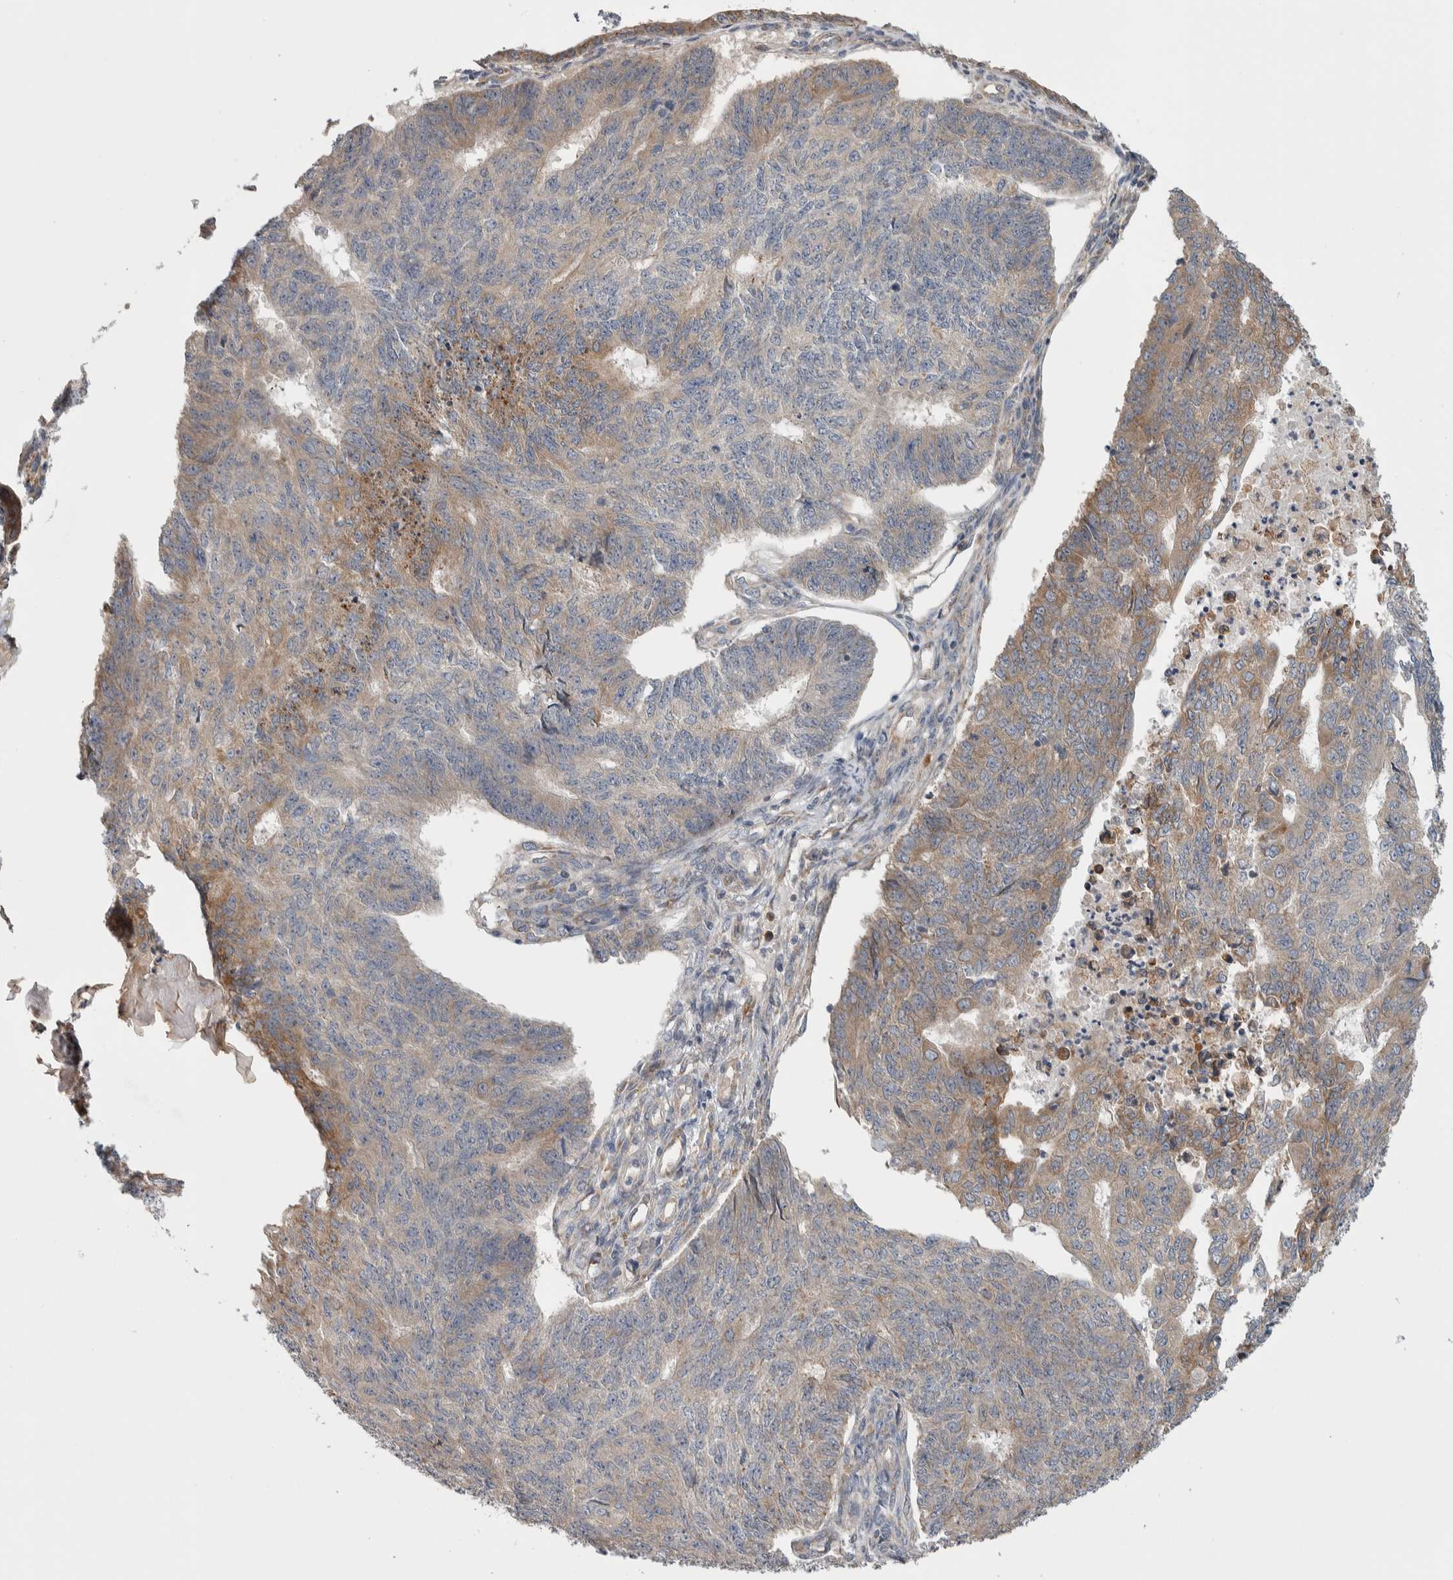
{"staining": {"intensity": "weak", "quantity": "25%-75%", "location": "cytoplasmic/membranous"}, "tissue": "endometrial cancer", "cell_type": "Tumor cells", "image_type": "cancer", "snomed": [{"axis": "morphology", "description": "Adenocarcinoma, NOS"}, {"axis": "topography", "description": "Endometrium"}], "caption": "DAB immunohistochemical staining of human endometrial cancer (adenocarcinoma) exhibits weak cytoplasmic/membranous protein staining in approximately 25%-75% of tumor cells.", "gene": "IBTK", "patient": {"sex": "female", "age": 32}}